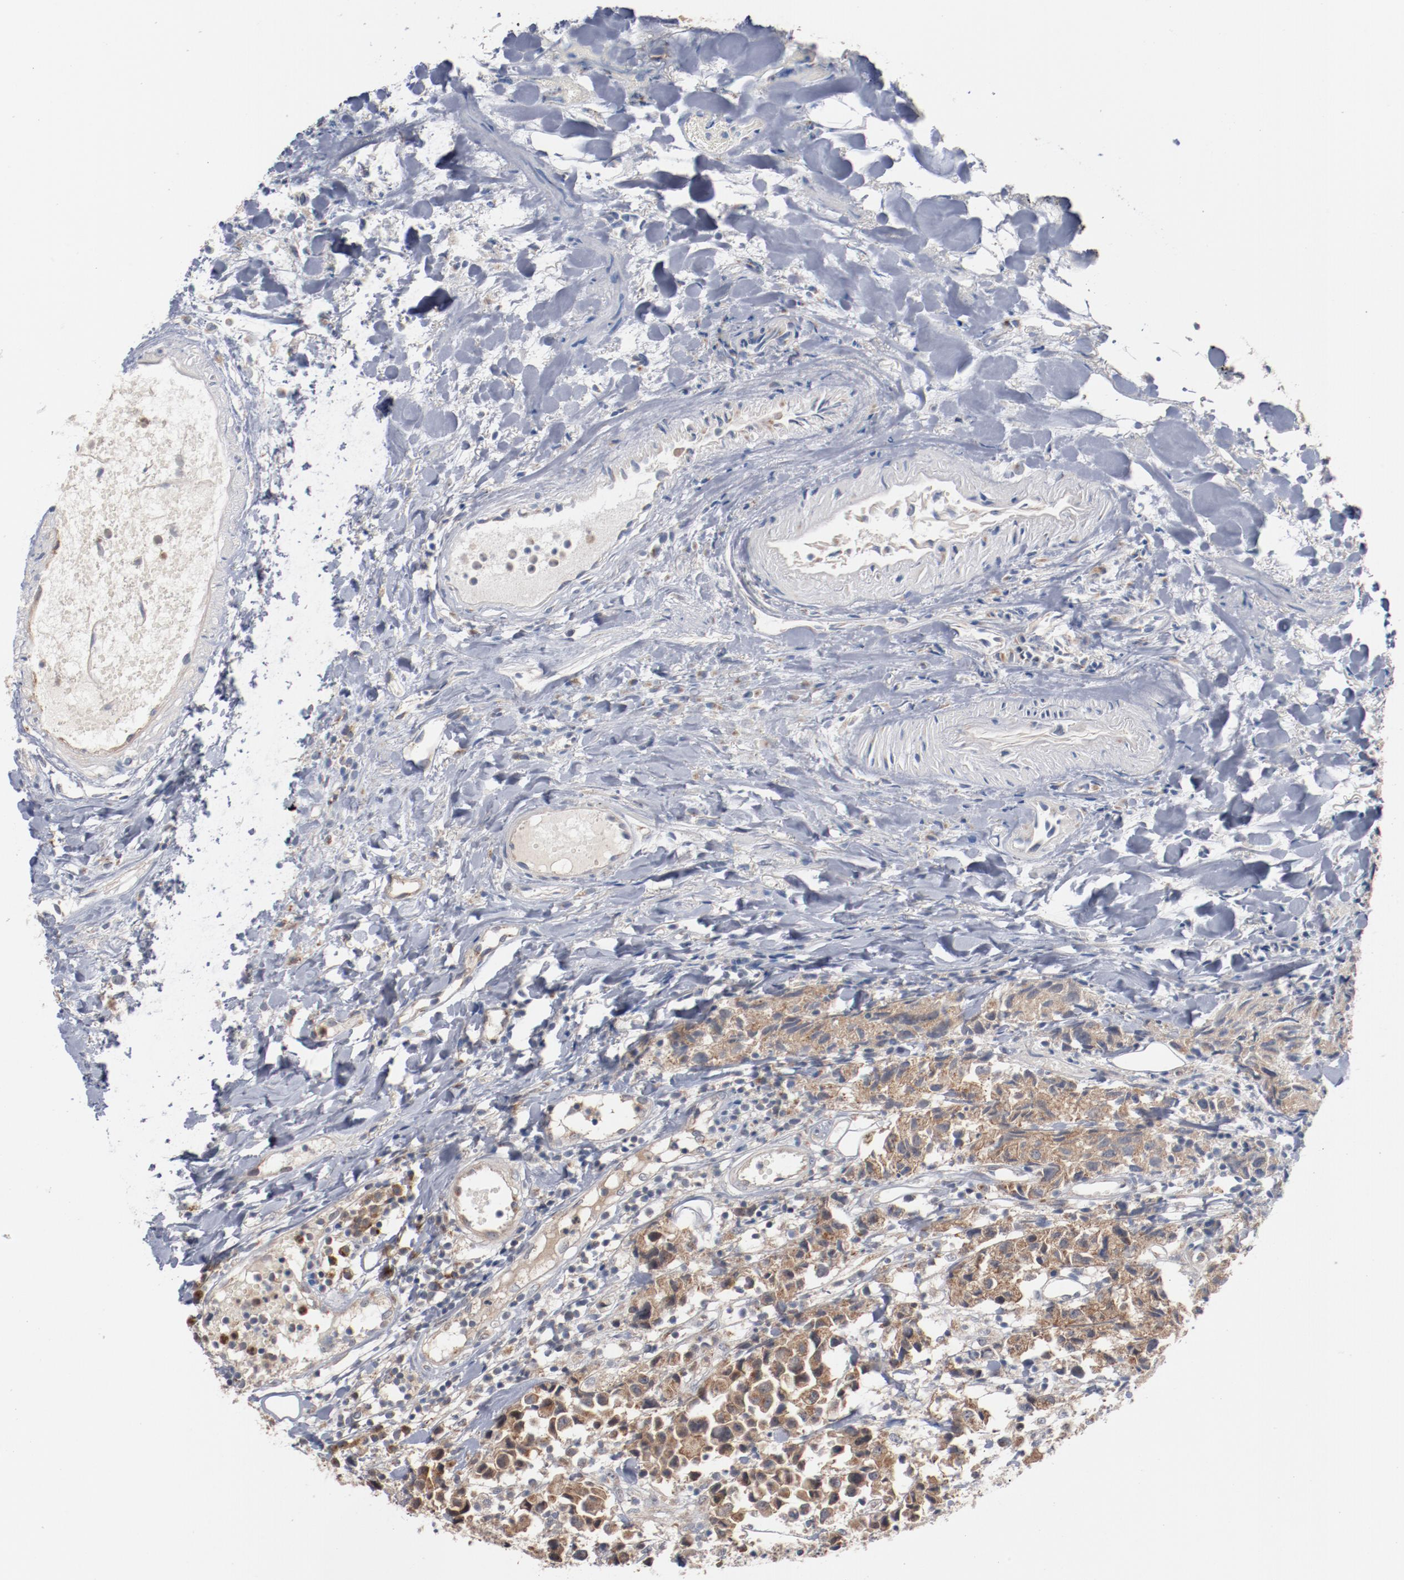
{"staining": {"intensity": "moderate", "quantity": ">75%", "location": "cytoplasmic/membranous"}, "tissue": "urothelial cancer", "cell_type": "Tumor cells", "image_type": "cancer", "snomed": [{"axis": "morphology", "description": "Urothelial carcinoma, High grade"}, {"axis": "topography", "description": "Urinary bladder"}], "caption": "The image exhibits immunohistochemical staining of urothelial cancer. There is moderate cytoplasmic/membranous expression is present in approximately >75% of tumor cells.", "gene": "RNASE11", "patient": {"sex": "female", "age": 75}}